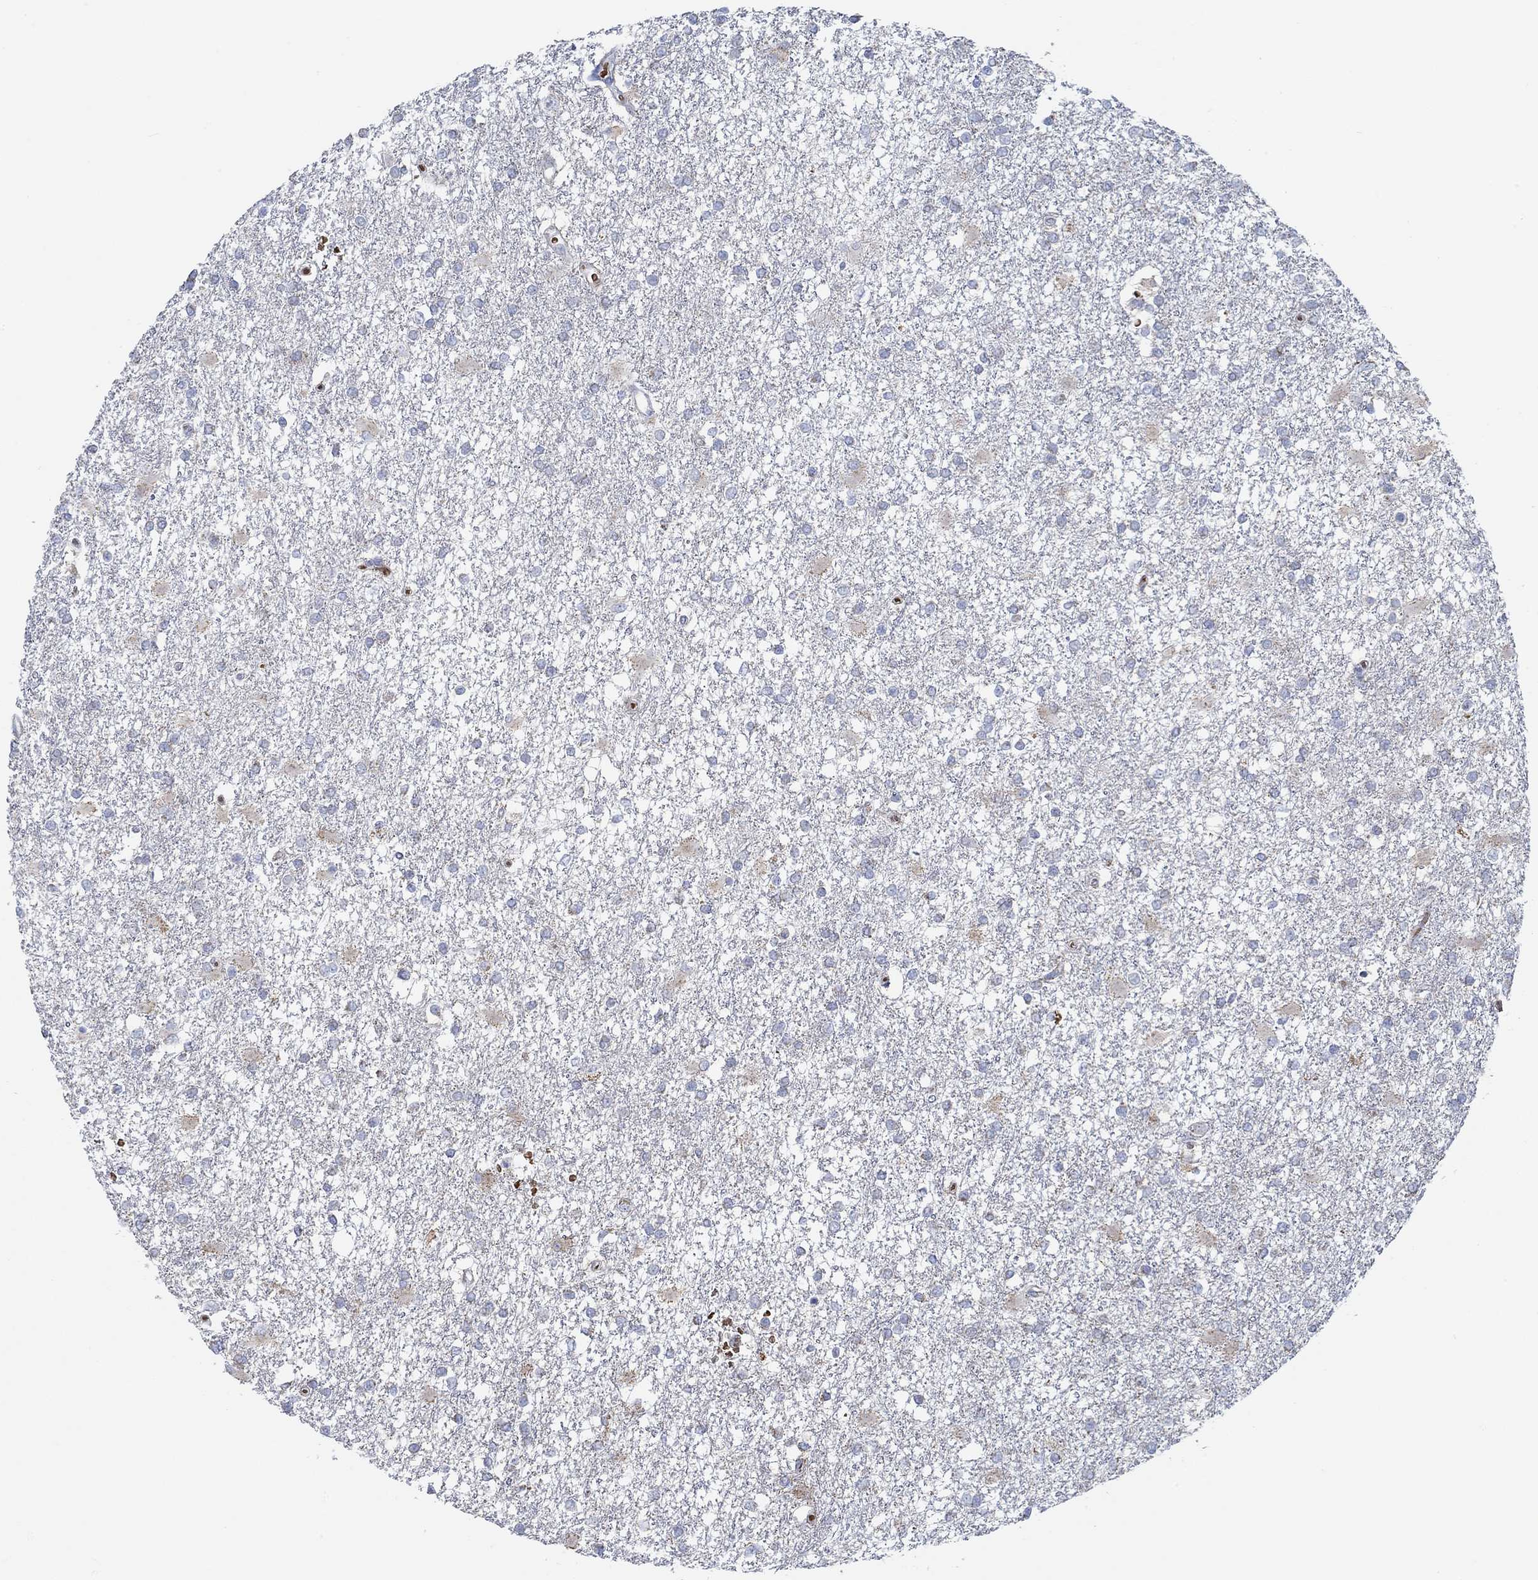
{"staining": {"intensity": "negative", "quantity": "none", "location": "none"}, "tissue": "glioma", "cell_type": "Tumor cells", "image_type": "cancer", "snomed": [{"axis": "morphology", "description": "Glioma, malignant, High grade"}, {"axis": "topography", "description": "Cerebral cortex"}], "caption": "There is no significant expression in tumor cells of high-grade glioma (malignant). (IHC, brightfield microscopy, high magnification).", "gene": "GLOD5", "patient": {"sex": "male", "age": 79}}